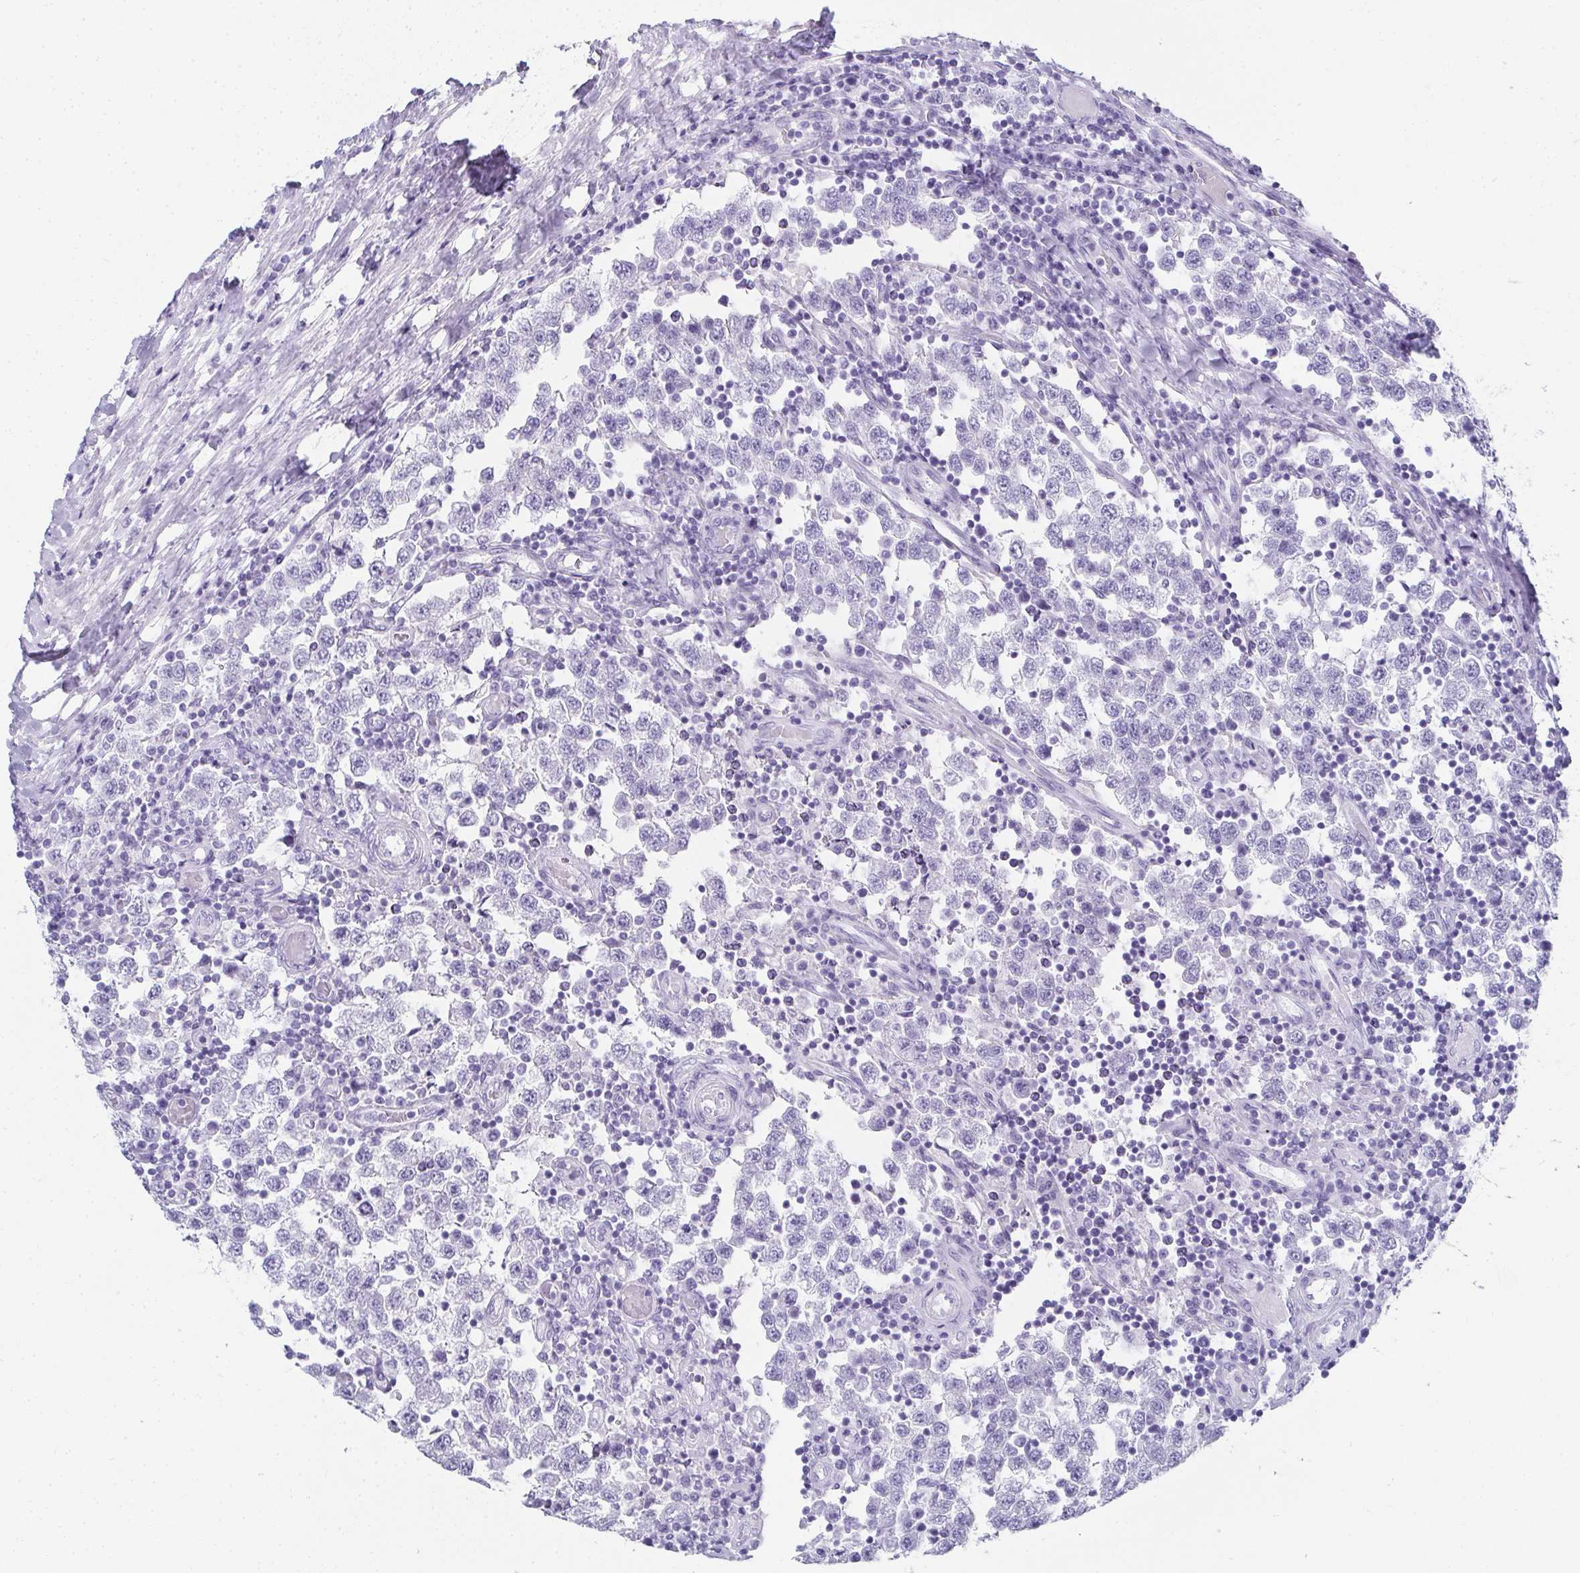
{"staining": {"intensity": "negative", "quantity": "none", "location": "none"}, "tissue": "testis cancer", "cell_type": "Tumor cells", "image_type": "cancer", "snomed": [{"axis": "morphology", "description": "Seminoma, NOS"}, {"axis": "topography", "description": "Testis"}], "caption": "DAB immunohistochemical staining of testis cancer displays no significant staining in tumor cells.", "gene": "SYCP1", "patient": {"sex": "male", "age": 34}}